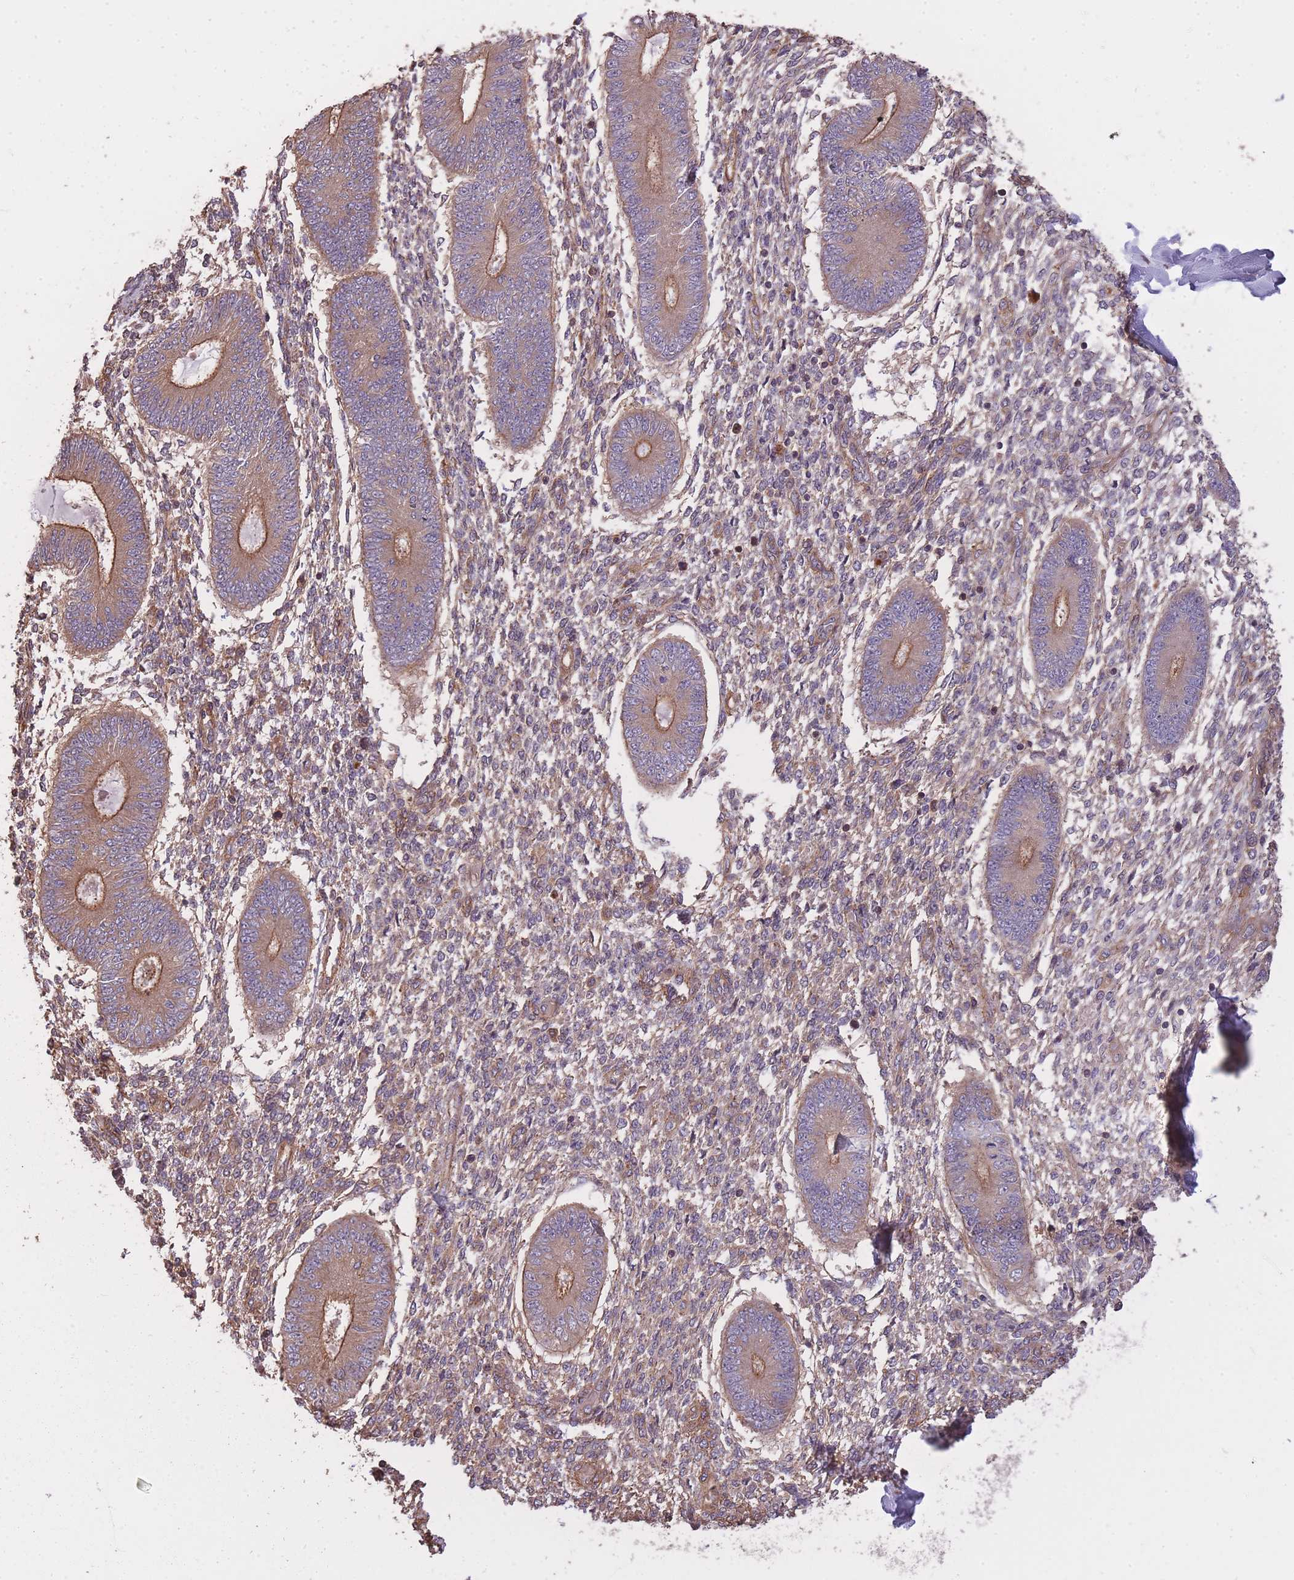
{"staining": {"intensity": "moderate", "quantity": "<25%", "location": "cytoplasmic/membranous"}, "tissue": "endometrium", "cell_type": "Cells in endometrial stroma", "image_type": "normal", "snomed": [{"axis": "morphology", "description": "Normal tissue, NOS"}, {"axis": "topography", "description": "Endometrium"}], "caption": "Brown immunohistochemical staining in unremarkable human endometrium shows moderate cytoplasmic/membranous positivity in about <25% of cells in endometrial stroma. (DAB (3,3'-diaminobenzidine) IHC, brown staining for protein, blue staining for nuclei).", "gene": "ARMH3", "patient": {"sex": "female", "age": 49}}